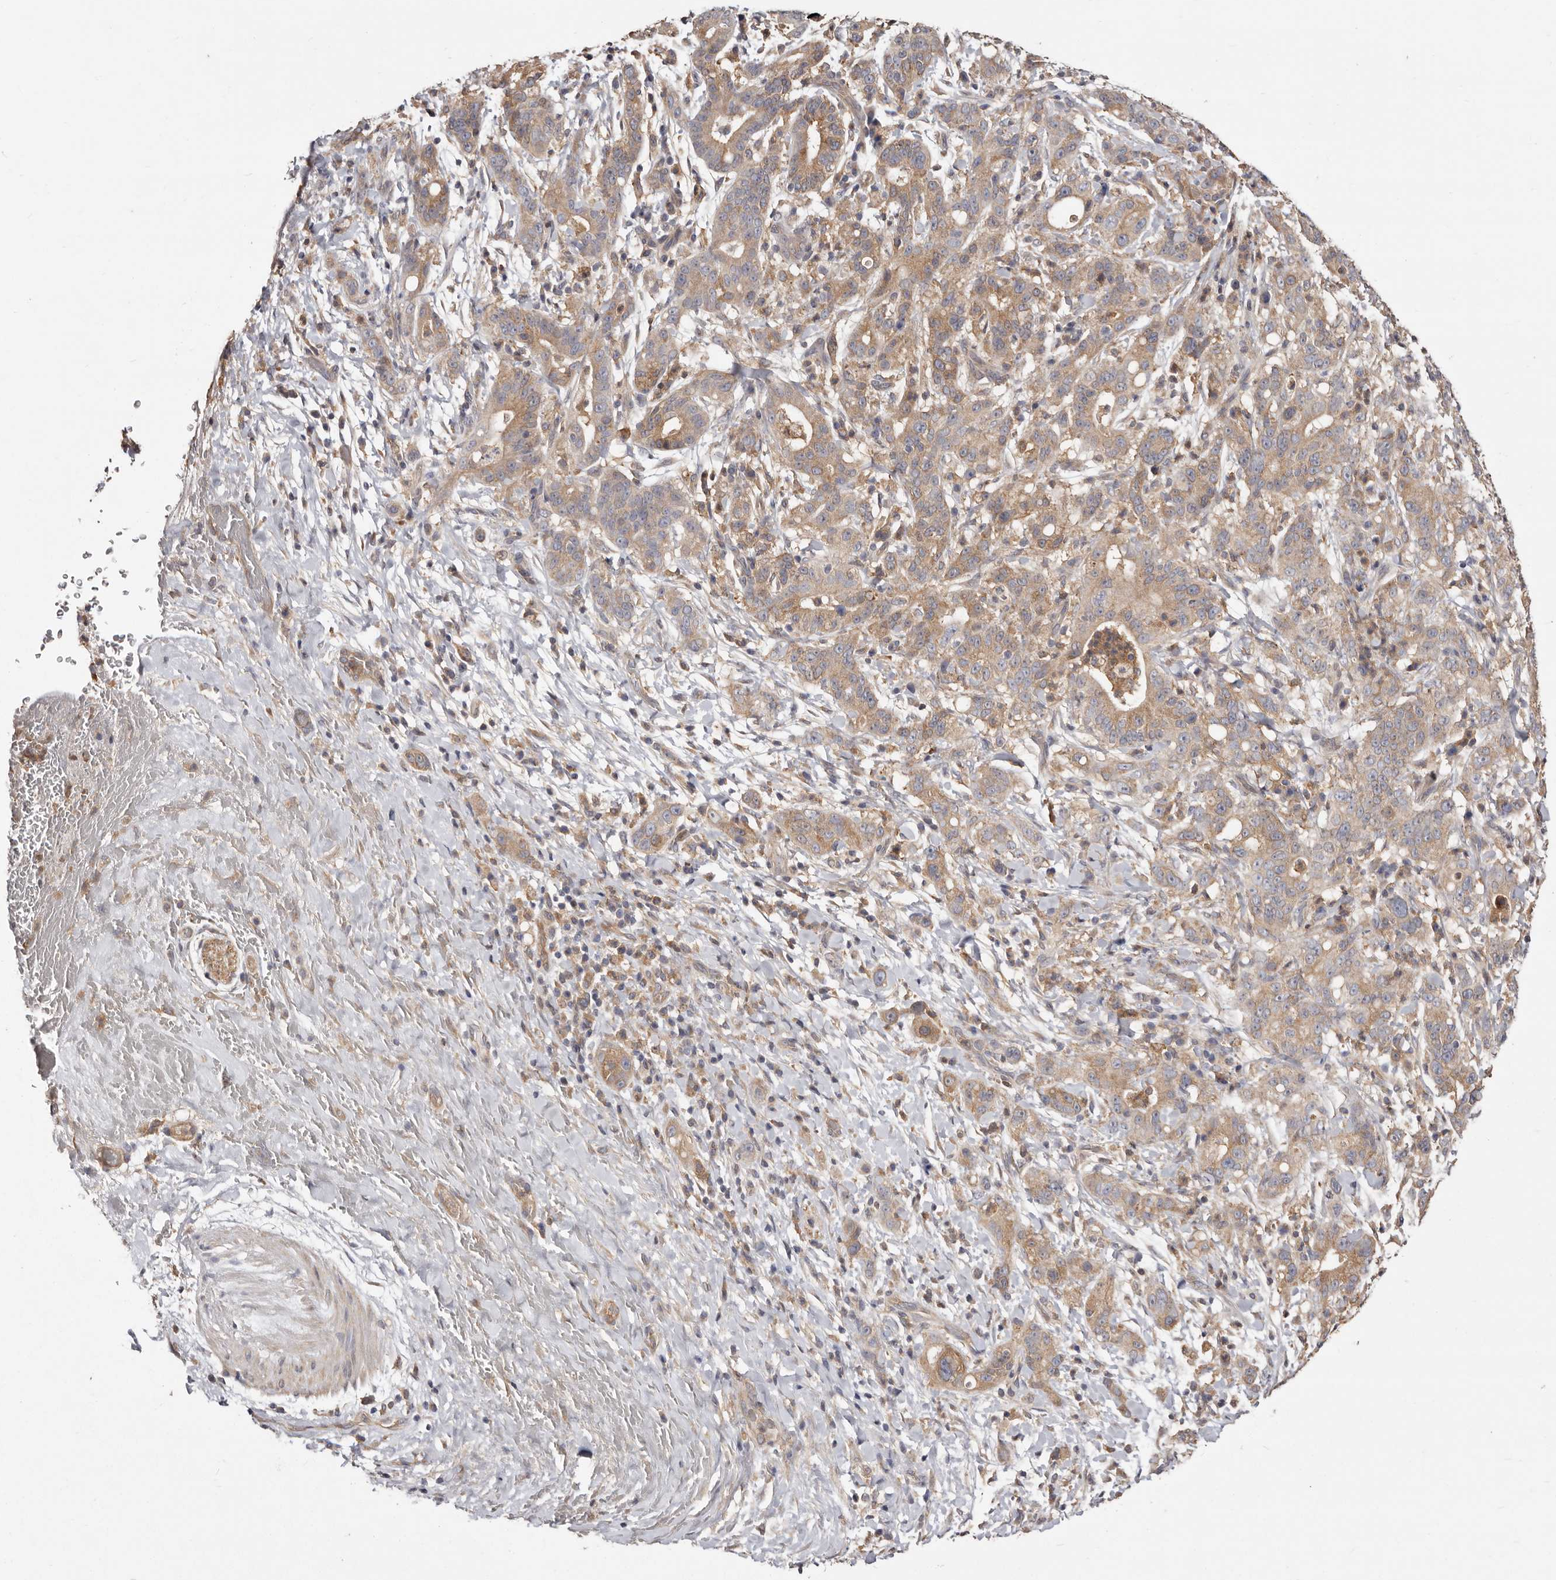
{"staining": {"intensity": "moderate", "quantity": ">75%", "location": "cytoplasmic/membranous"}, "tissue": "liver cancer", "cell_type": "Tumor cells", "image_type": "cancer", "snomed": [{"axis": "morphology", "description": "Cholangiocarcinoma"}, {"axis": "topography", "description": "Liver"}], "caption": "There is medium levels of moderate cytoplasmic/membranous staining in tumor cells of liver cancer, as demonstrated by immunohistochemical staining (brown color).", "gene": "LRRC25", "patient": {"sex": "female", "age": 38}}